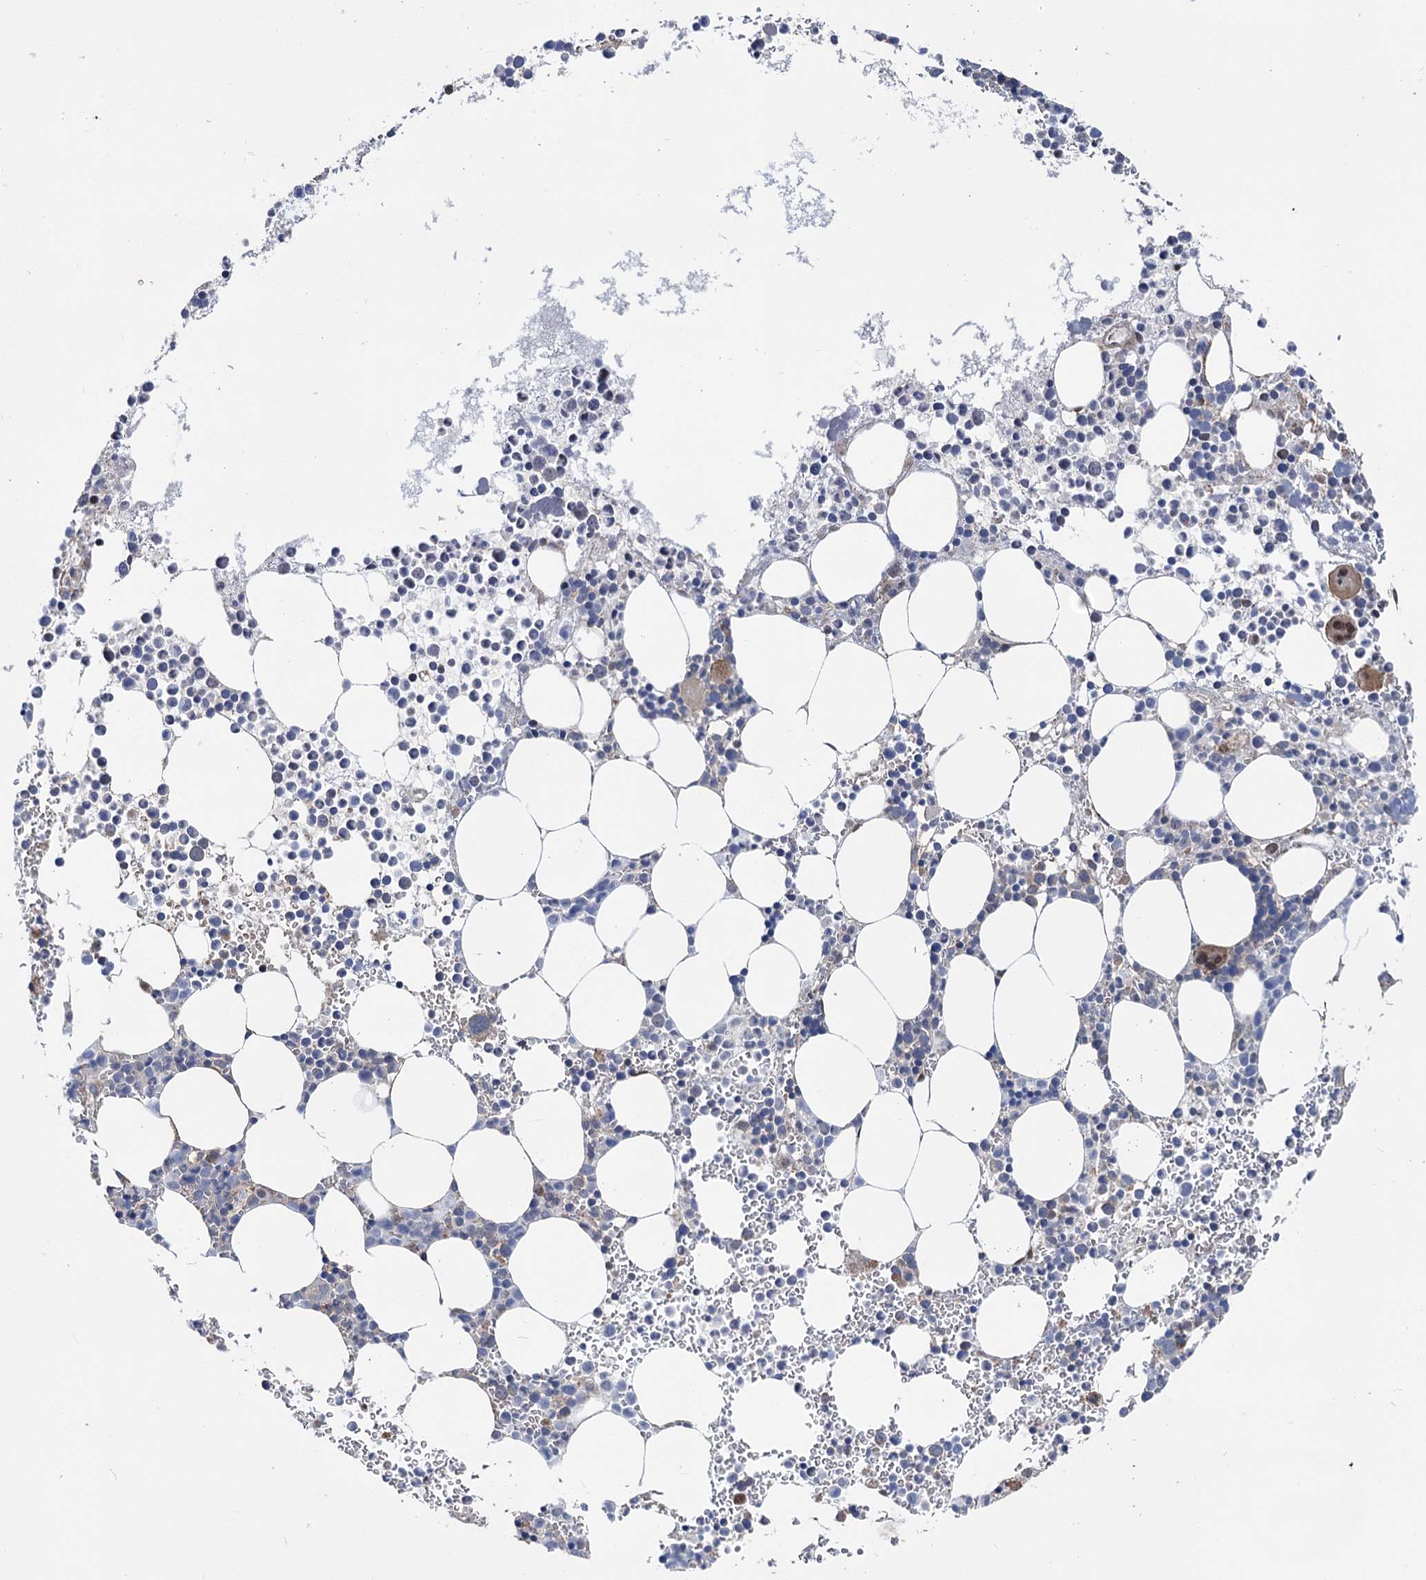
{"staining": {"intensity": "moderate", "quantity": "<25%", "location": "cytoplasmic/membranous,nuclear"}, "tissue": "bone marrow", "cell_type": "Hematopoietic cells", "image_type": "normal", "snomed": [{"axis": "morphology", "description": "Normal tissue, NOS"}, {"axis": "topography", "description": "Bone marrow"}], "caption": "High-power microscopy captured an immunohistochemistry (IHC) image of unremarkable bone marrow, revealing moderate cytoplasmic/membranous,nuclear expression in approximately <25% of hematopoietic cells. (brown staining indicates protein expression, while blue staining denotes nuclei).", "gene": "UBR1", "patient": {"sex": "female", "age": 78}}